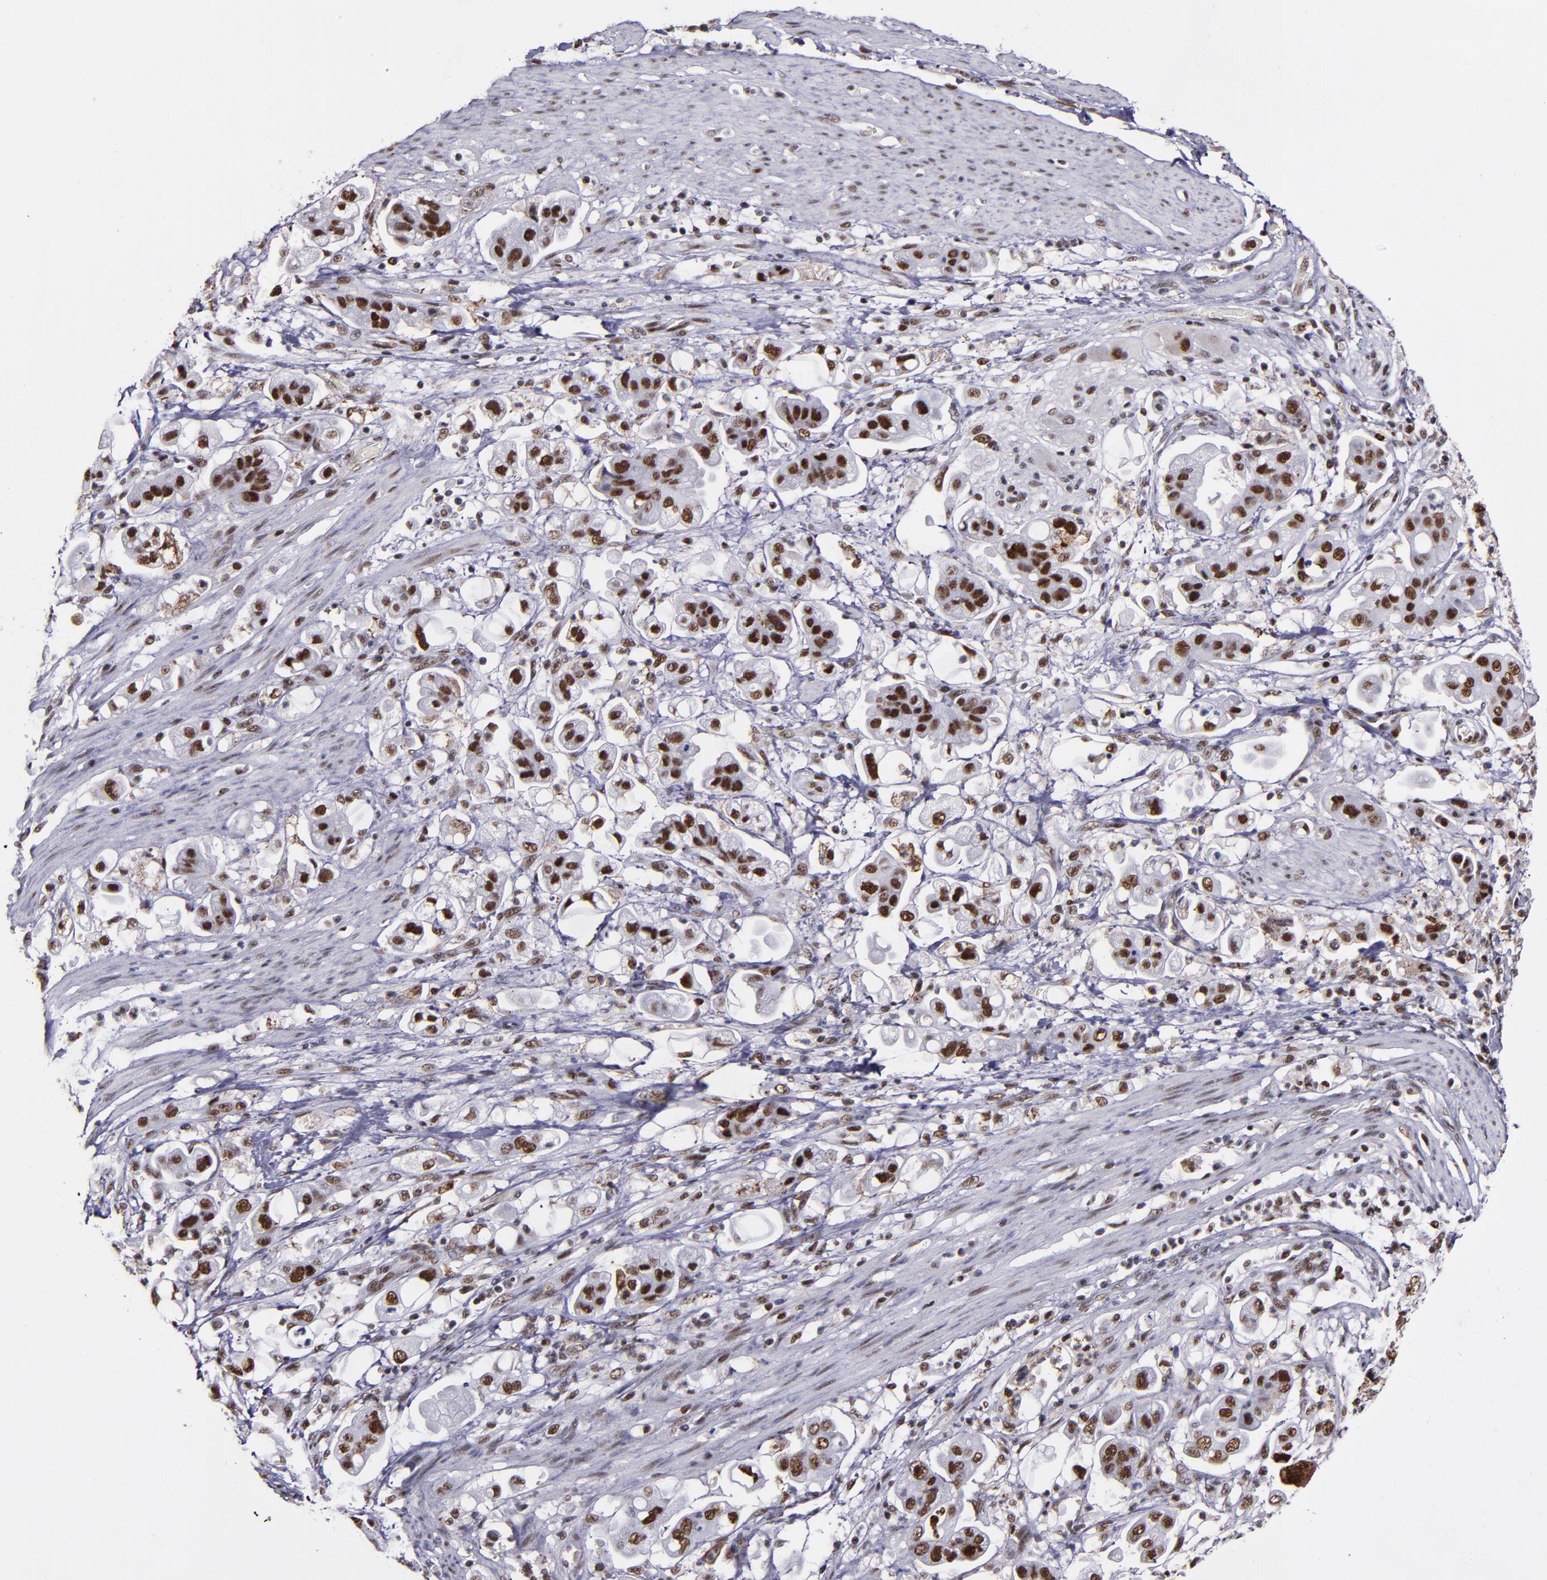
{"staining": {"intensity": "strong", "quantity": ">75%", "location": "nuclear"}, "tissue": "stomach cancer", "cell_type": "Tumor cells", "image_type": "cancer", "snomed": [{"axis": "morphology", "description": "Adenocarcinoma, NOS"}, {"axis": "topography", "description": "Stomach"}], "caption": "Protein analysis of stomach cancer (adenocarcinoma) tissue reveals strong nuclear staining in approximately >75% of tumor cells.", "gene": "PPP4R3A", "patient": {"sex": "male", "age": 62}}